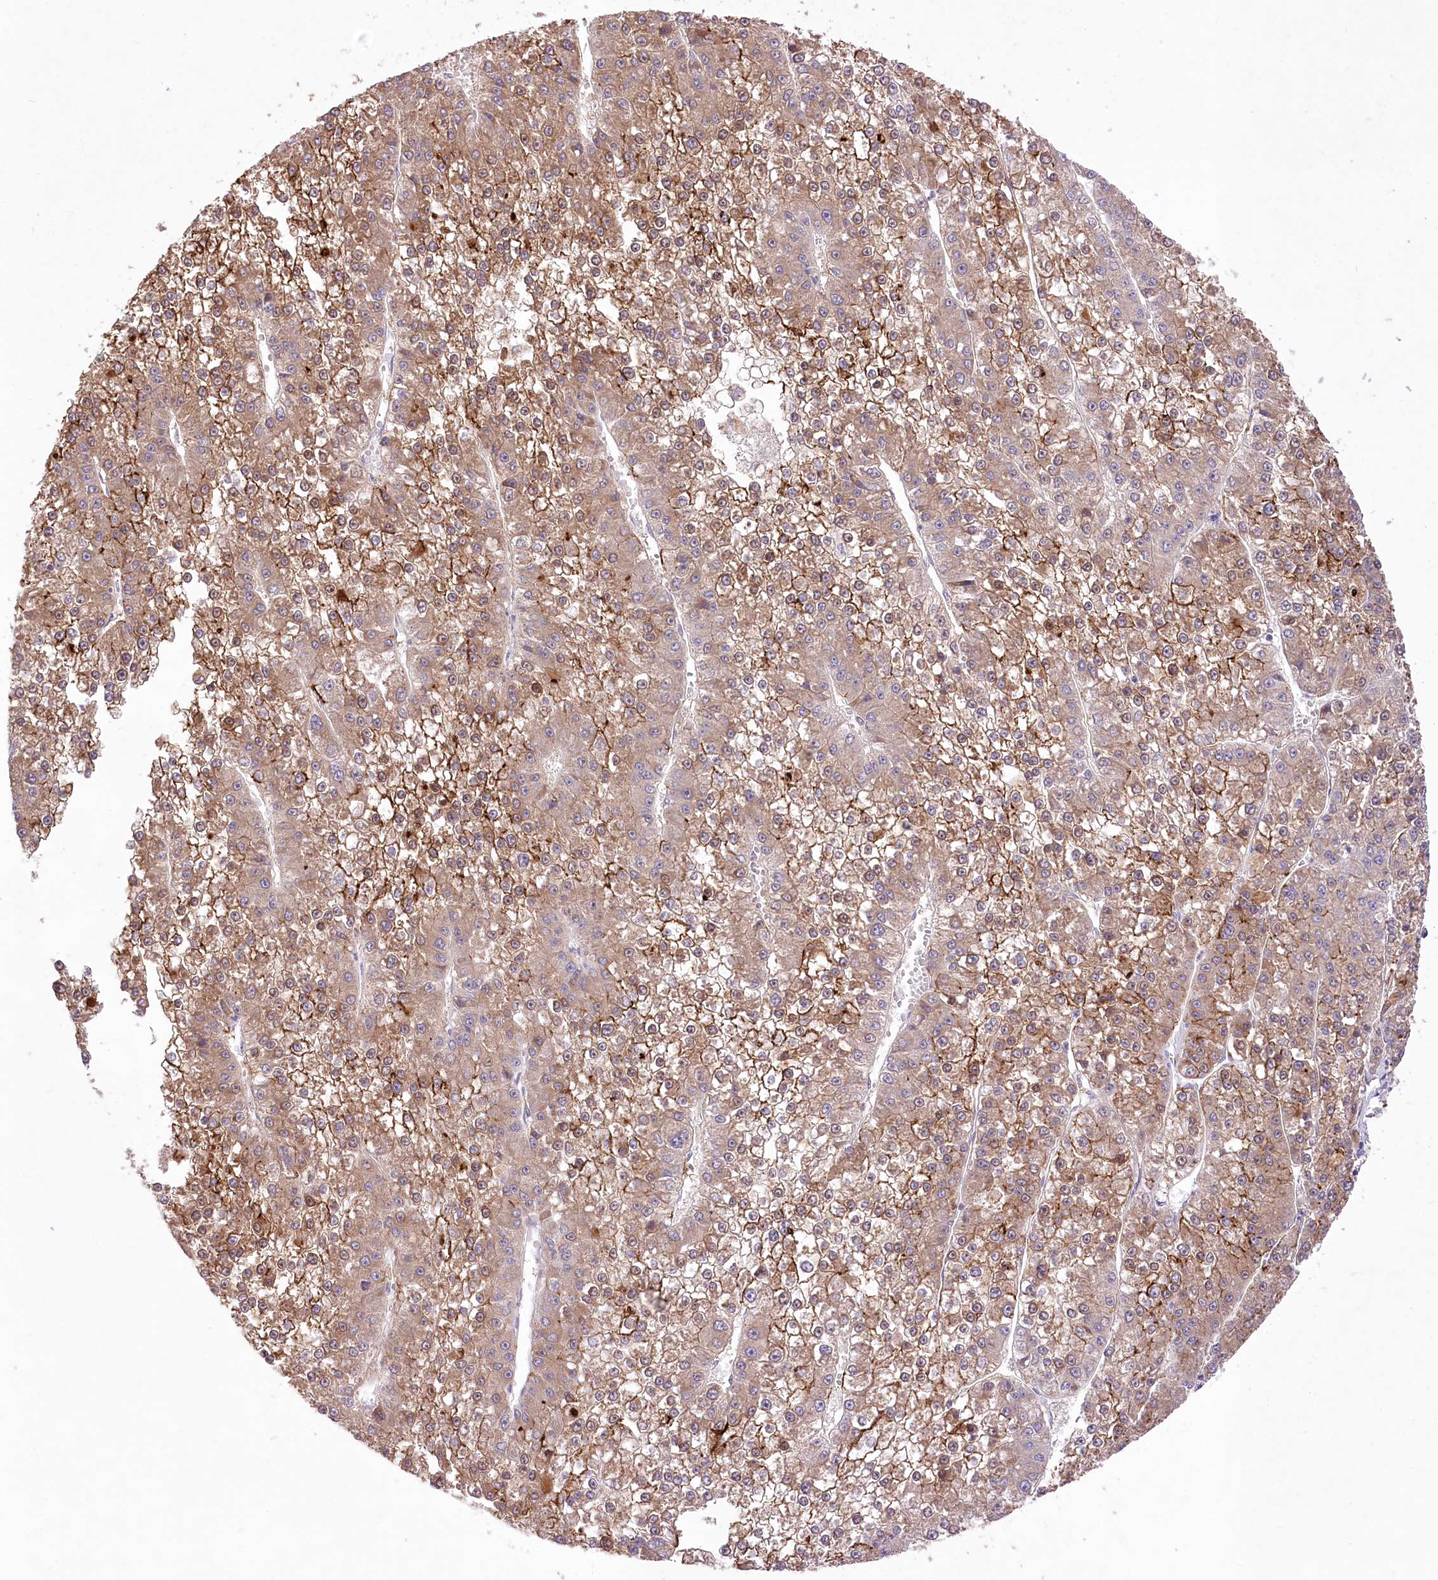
{"staining": {"intensity": "moderate", "quantity": ">75%", "location": "cytoplasmic/membranous"}, "tissue": "liver cancer", "cell_type": "Tumor cells", "image_type": "cancer", "snomed": [{"axis": "morphology", "description": "Carcinoma, Hepatocellular, NOS"}, {"axis": "topography", "description": "Liver"}], "caption": "Moderate cytoplasmic/membranous positivity for a protein is appreciated in about >75% of tumor cells of liver cancer (hepatocellular carcinoma) using immunohistochemistry.", "gene": "PBLD", "patient": {"sex": "female", "age": 73}}